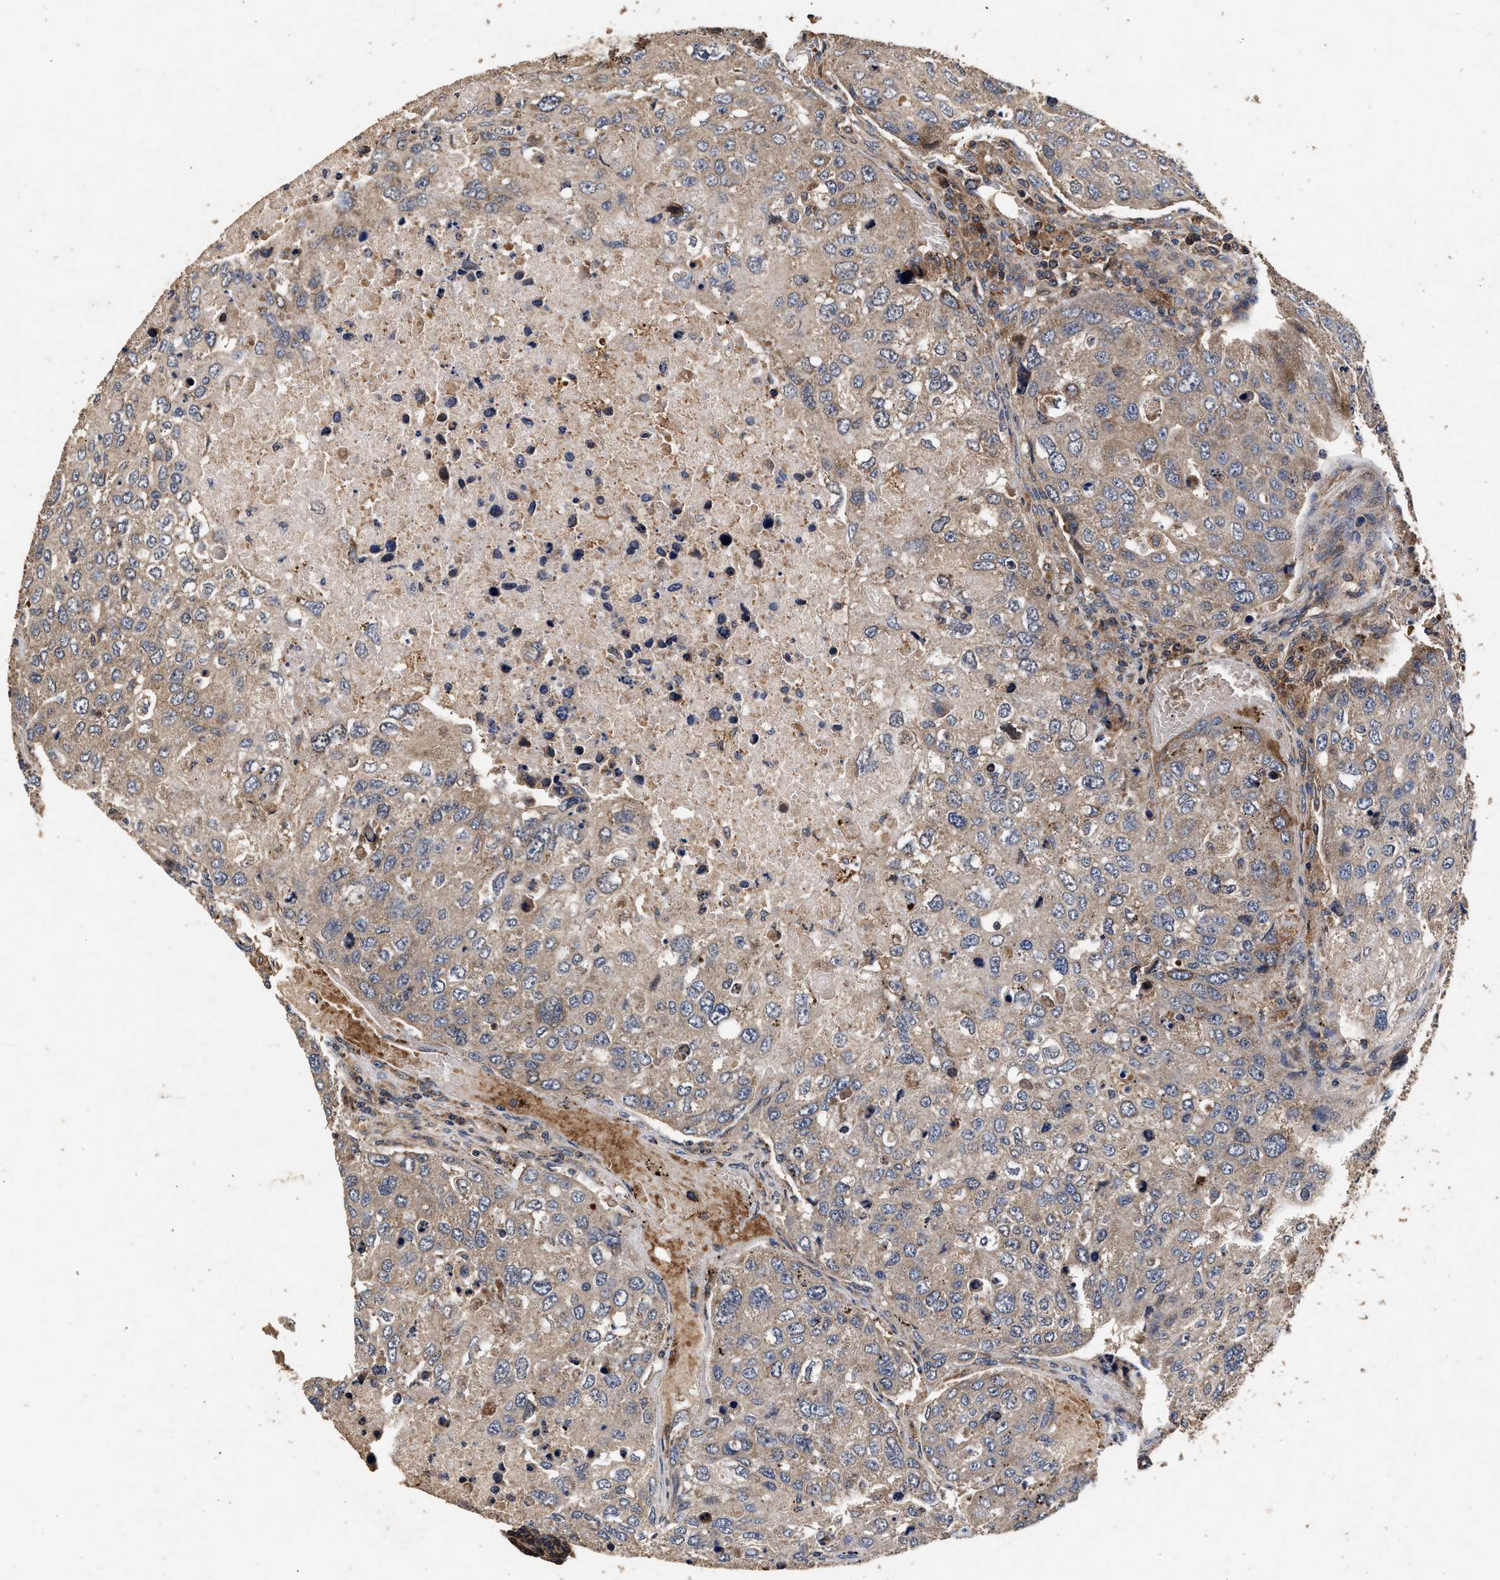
{"staining": {"intensity": "weak", "quantity": "25%-75%", "location": "cytoplasmic/membranous"}, "tissue": "urothelial cancer", "cell_type": "Tumor cells", "image_type": "cancer", "snomed": [{"axis": "morphology", "description": "Urothelial carcinoma, High grade"}, {"axis": "topography", "description": "Lymph node"}, {"axis": "topography", "description": "Urinary bladder"}], "caption": "Human urothelial cancer stained for a protein (brown) shows weak cytoplasmic/membranous positive staining in approximately 25%-75% of tumor cells.", "gene": "NFKB2", "patient": {"sex": "male", "age": 51}}